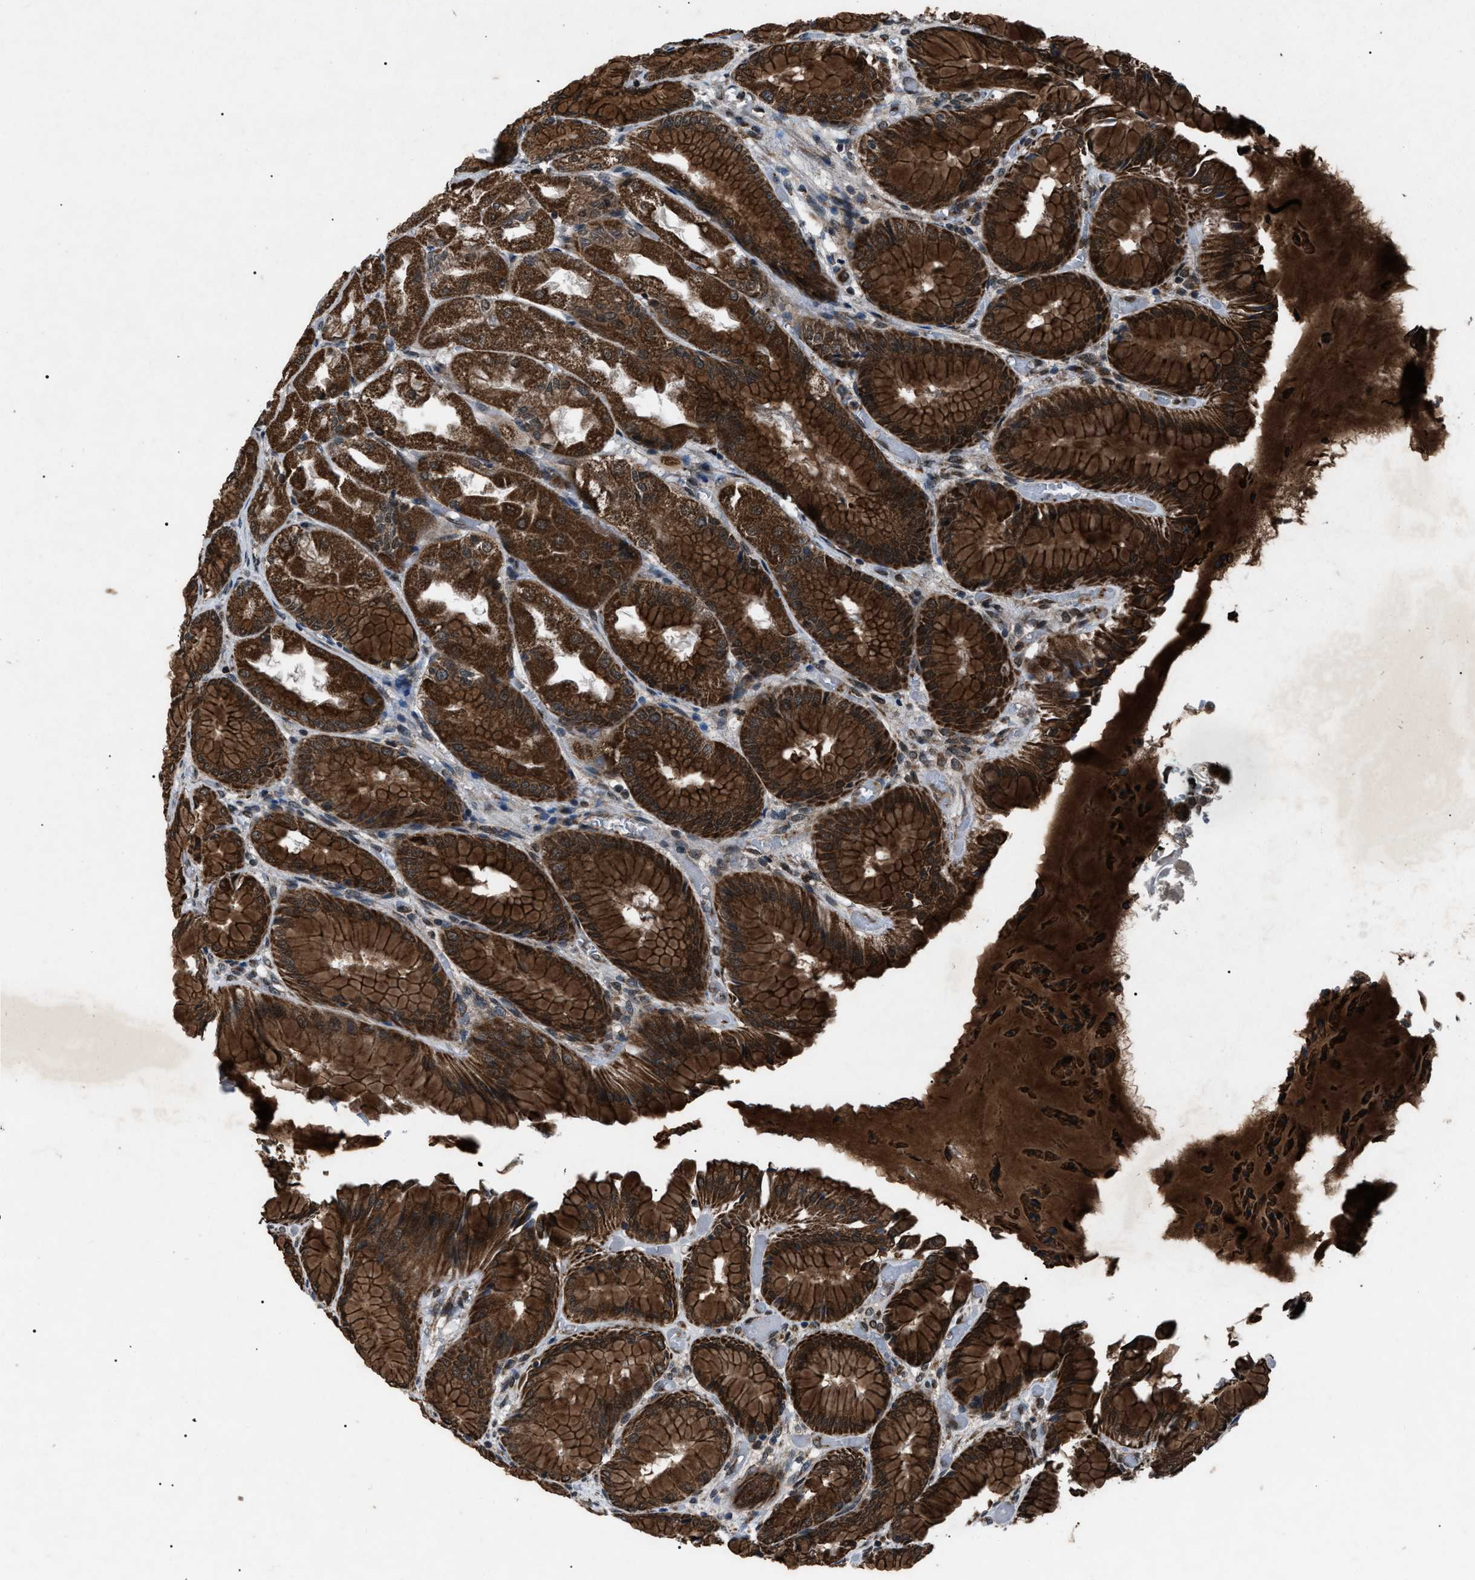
{"staining": {"intensity": "strong", "quantity": ">75%", "location": "cytoplasmic/membranous"}, "tissue": "stomach", "cell_type": "Glandular cells", "image_type": "normal", "snomed": [{"axis": "morphology", "description": "Normal tissue, NOS"}, {"axis": "topography", "description": "Stomach, upper"}], "caption": "Immunohistochemical staining of benign human stomach demonstrates high levels of strong cytoplasmic/membranous positivity in about >75% of glandular cells. The protein of interest is shown in brown color, while the nuclei are stained blue.", "gene": "ZFAND2A", "patient": {"sex": "male", "age": 72}}